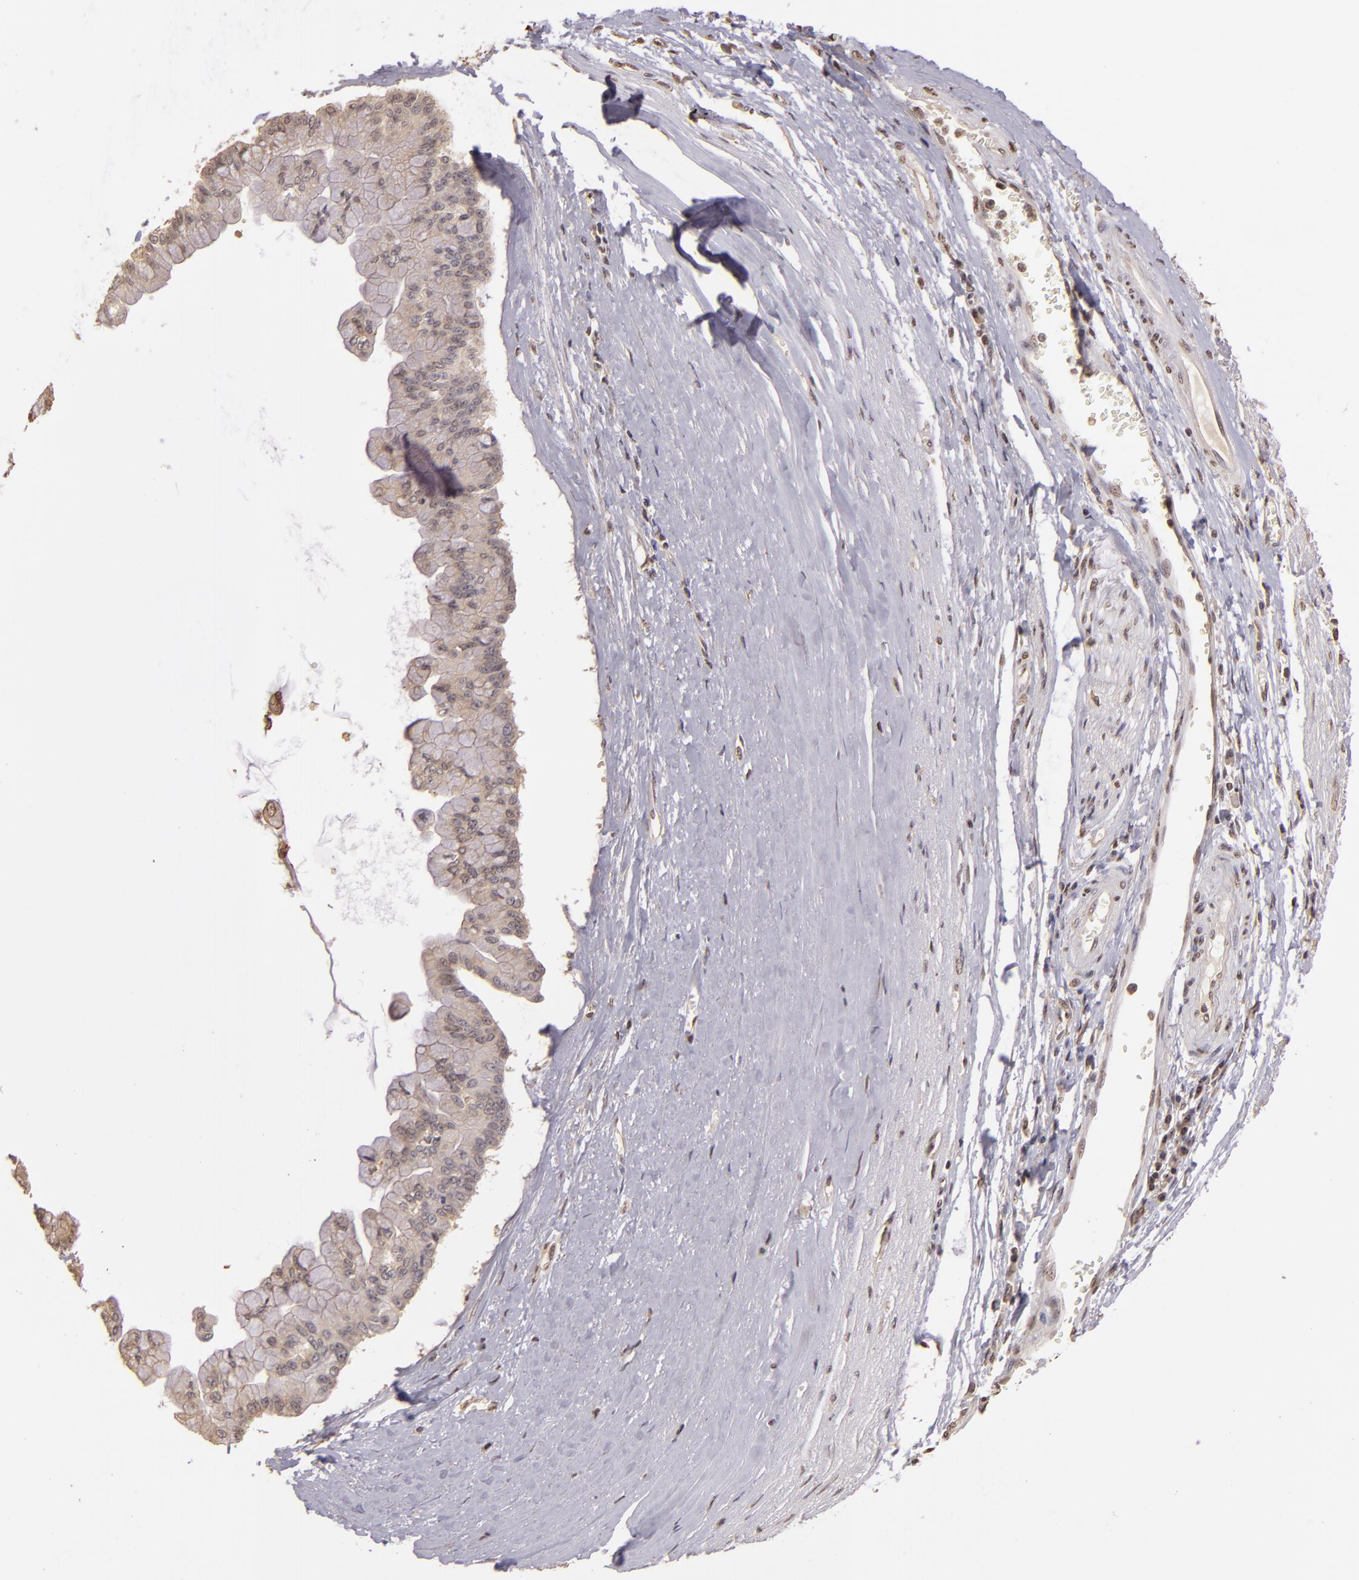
{"staining": {"intensity": "negative", "quantity": "none", "location": "none"}, "tissue": "liver cancer", "cell_type": "Tumor cells", "image_type": "cancer", "snomed": [{"axis": "morphology", "description": "Cholangiocarcinoma"}, {"axis": "topography", "description": "Liver"}], "caption": "High magnification brightfield microscopy of liver cancer stained with DAB (brown) and counterstained with hematoxylin (blue): tumor cells show no significant positivity.", "gene": "ARPC2", "patient": {"sex": "female", "age": 79}}